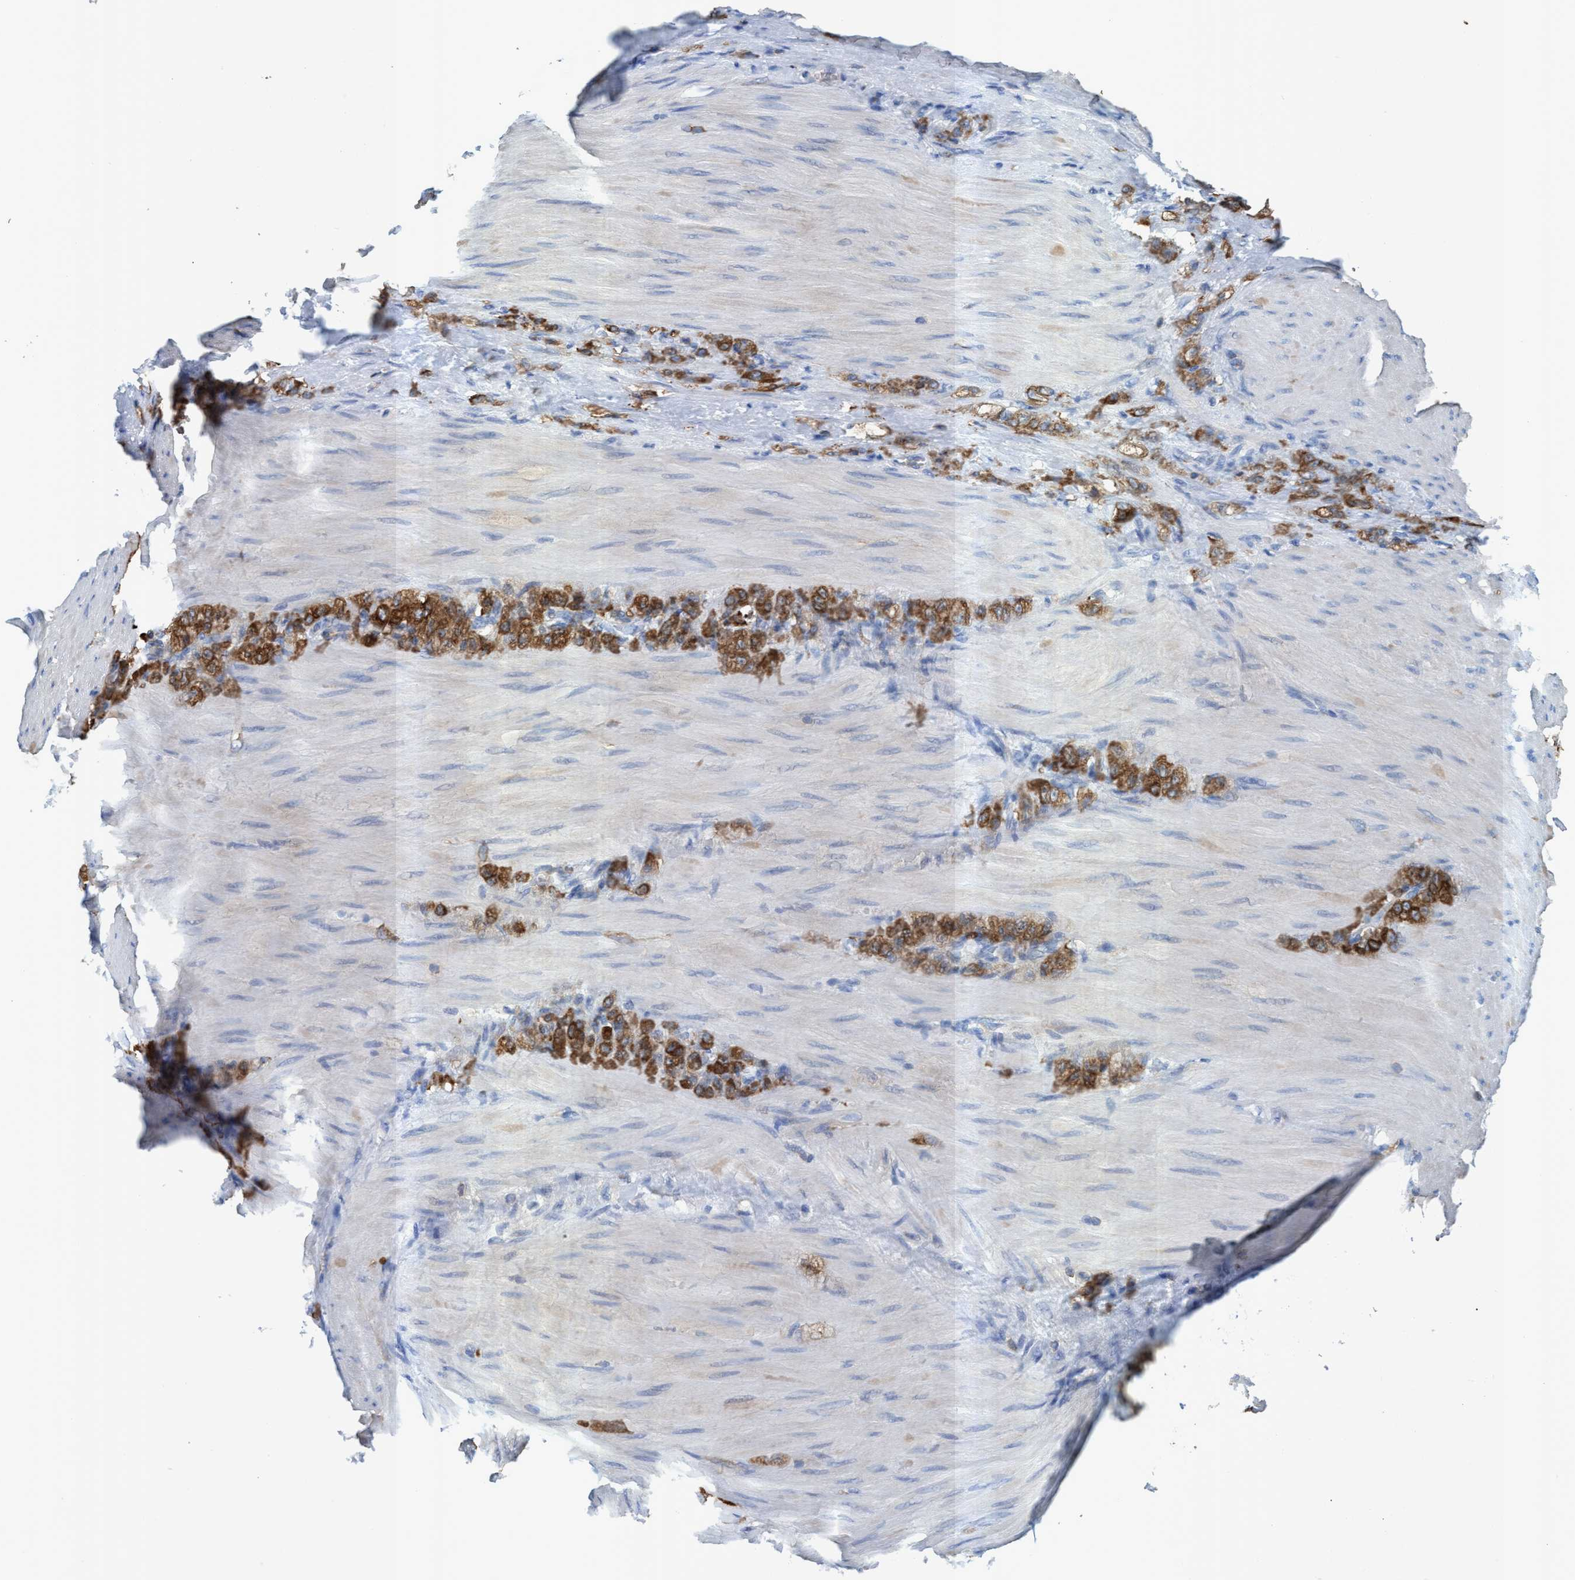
{"staining": {"intensity": "strong", "quantity": ">75%", "location": "cytoplasmic/membranous"}, "tissue": "stomach cancer", "cell_type": "Tumor cells", "image_type": "cancer", "snomed": [{"axis": "morphology", "description": "Normal tissue, NOS"}, {"axis": "morphology", "description": "Adenocarcinoma, NOS"}, {"axis": "topography", "description": "Stomach"}], "caption": "Immunohistochemistry of human adenocarcinoma (stomach) displays high levels of strong cytoplasmic/membranous positivity in about >75% of tumor cells. The protein is stained brown, and the nuclei are stained in blue (DAB IHC with brightfield microscopy, high magnification).", "gene": "EZR", "patient": {"sex": "male", "age": 82}}